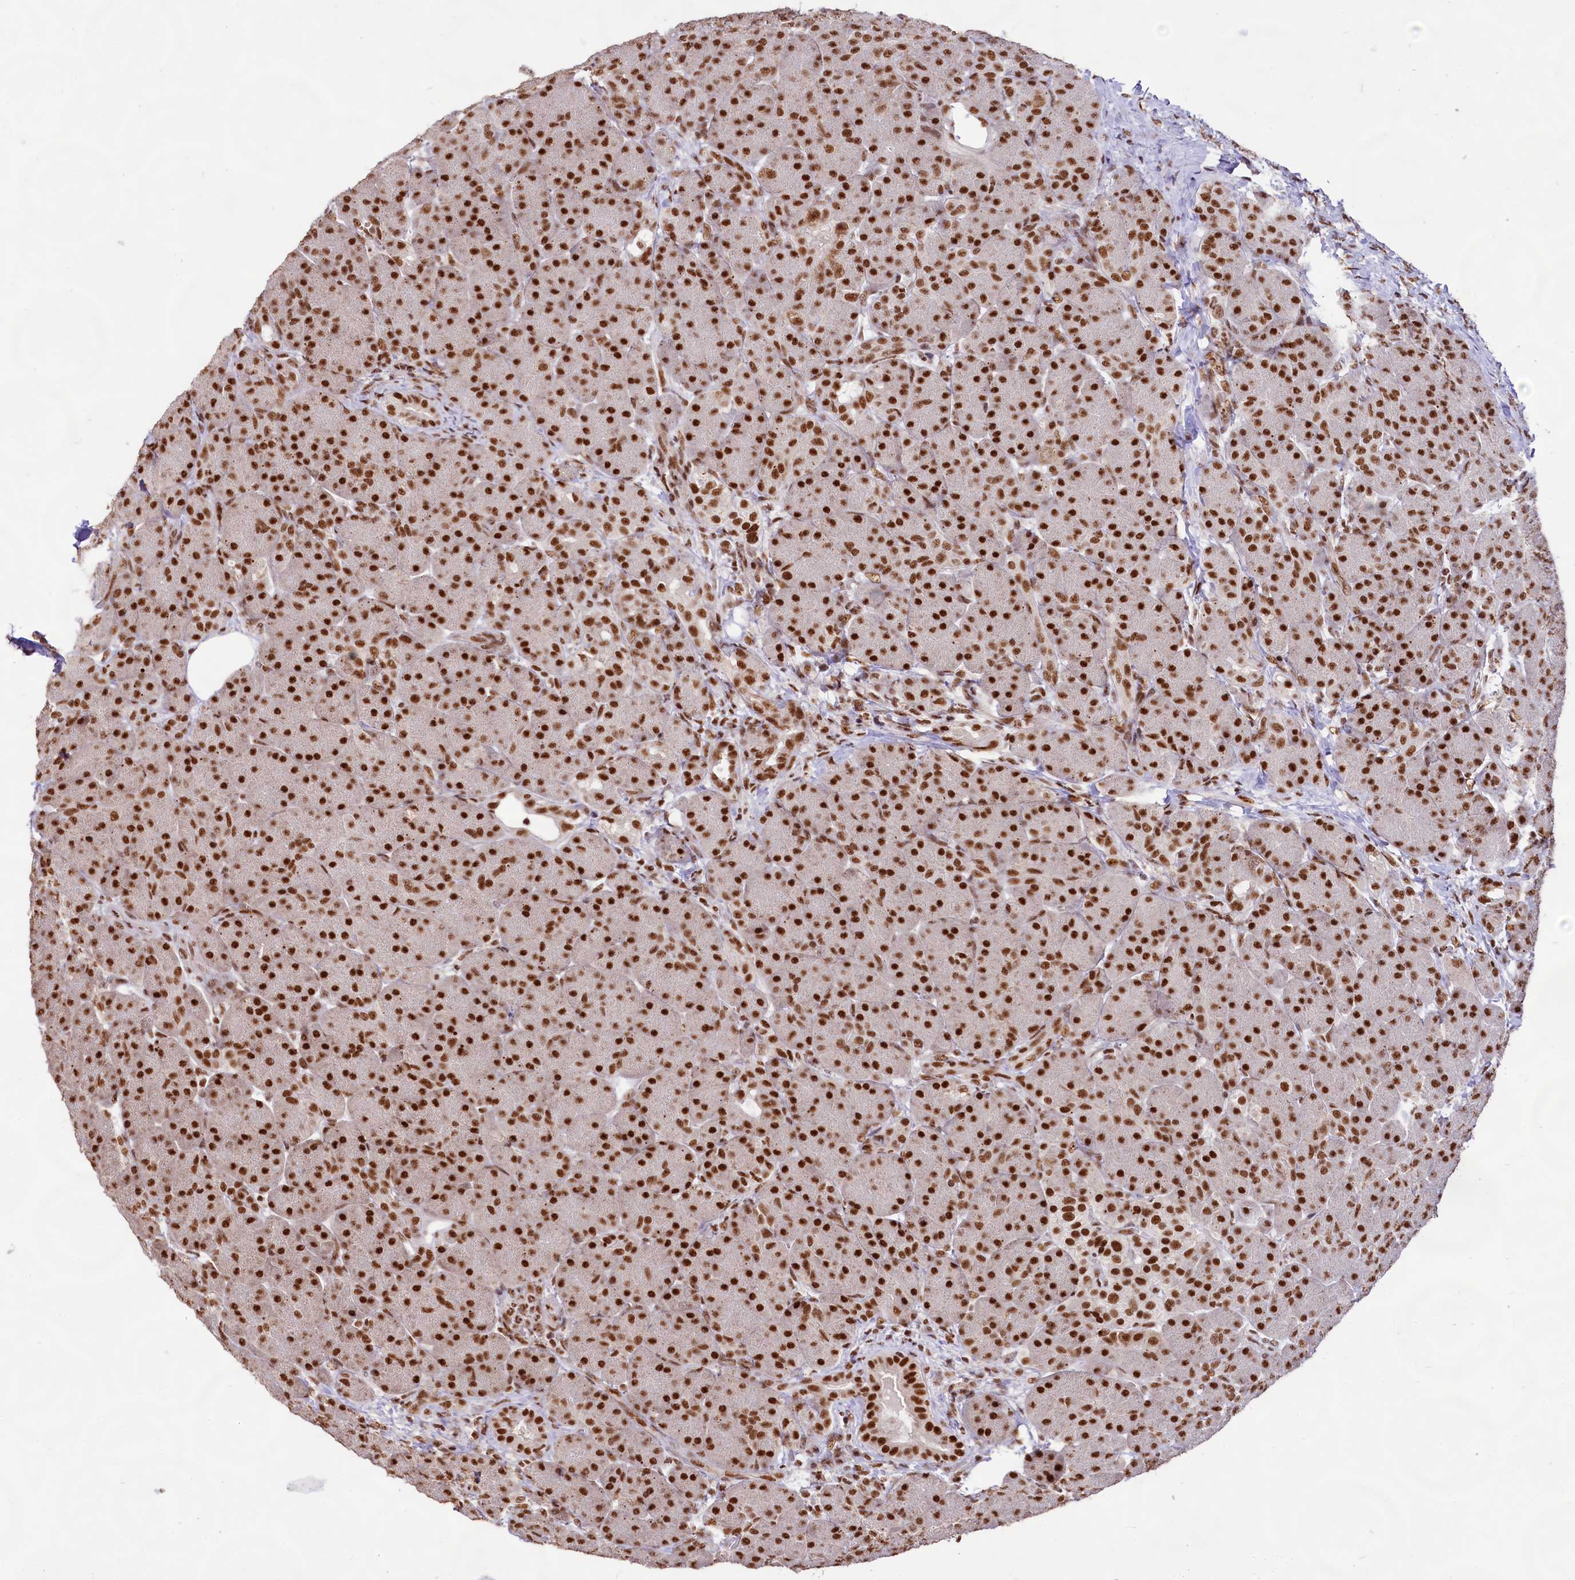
{"staining": {"intensity": "strong", "quantity": ">75%", "location": "nuclear"}, "tissue": "pancreas", "cell_type": "Exocrine glandular cells", "image_type": "normal", "snomed": [{"axis": "morphology", "description": "Normal tissue, NOS"}, {"axis": "topography", "description": "Pancreas"}], "caption": "DAB (3,3'-diaminobenzidine) immunohistochemical staining of unremarkable human pancreas reveals strong nuclear protein staining in about >75% of exocrine glandular cells.", "gene": "HIRA", "patient": {"sex": "male", "age": 63}}